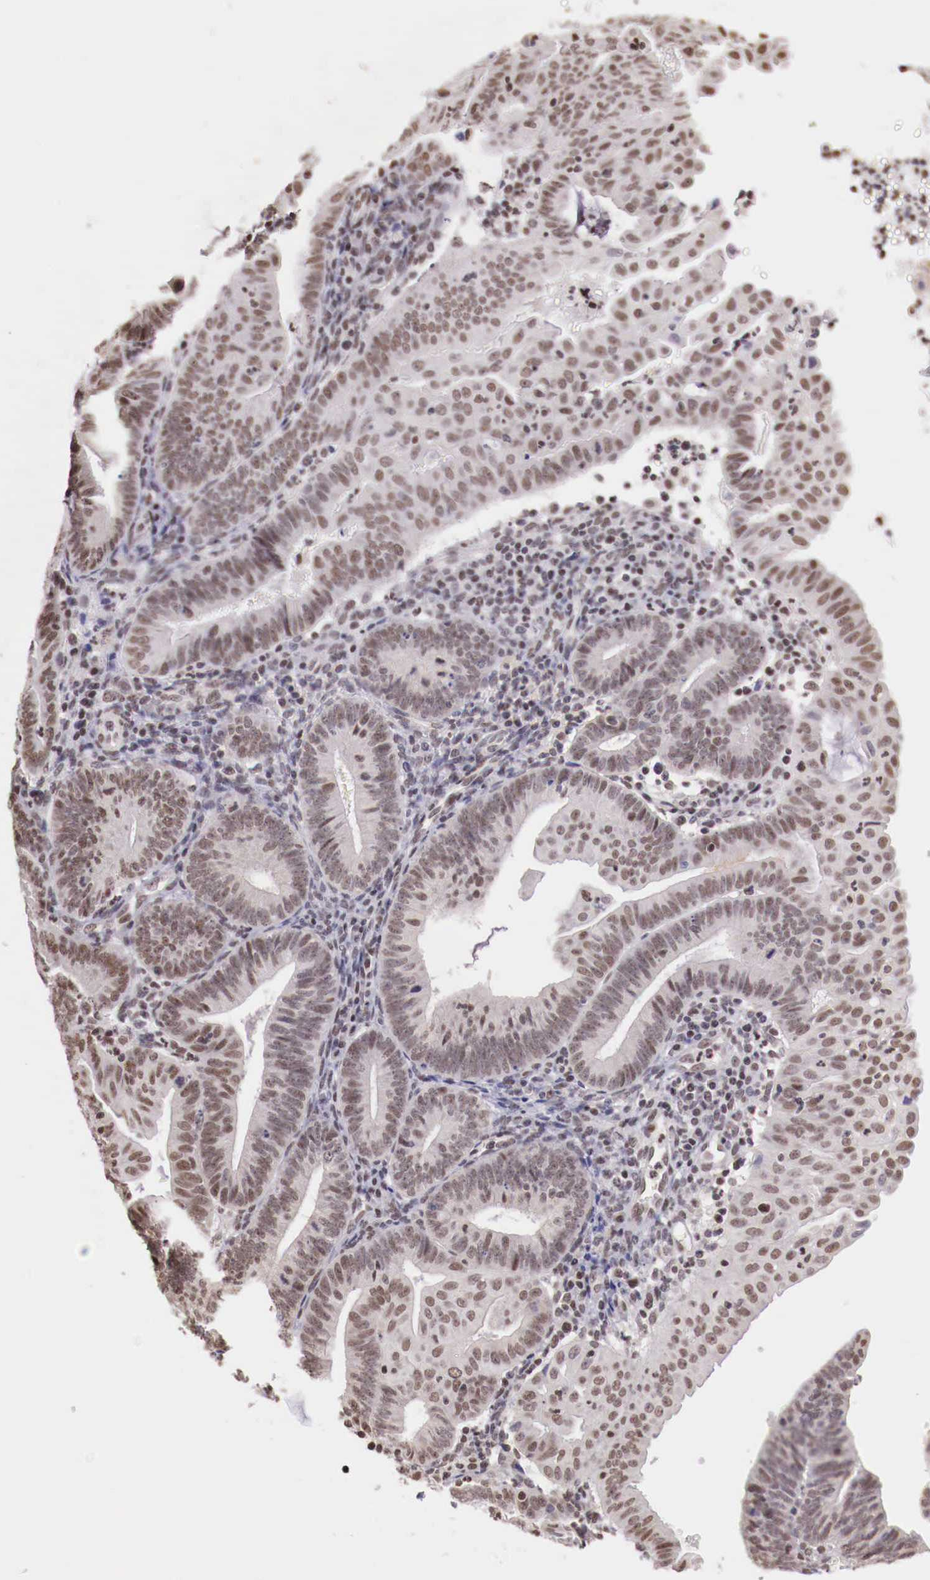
{"staining": {"intensity": "weak", "quantity": "25%-75%", "location": "nuclear"}, "tissue": "endometrial cancer", "cell_type": "Tumor cells", "image_type": "cancer", "snomed": [{"axis": "morphology", "description": "Adenocarcinoma, NOS"}, {"axis": "topography", "description": "Endometrium"}], "caption": "Tumor cells exhibit low levels of weak nuclear staining in approximately 25%-75% of cells in endometrial cancer (adenocarcinoma).", "gene": "SP1", "patient": {"sex": "female", "age": 60}}